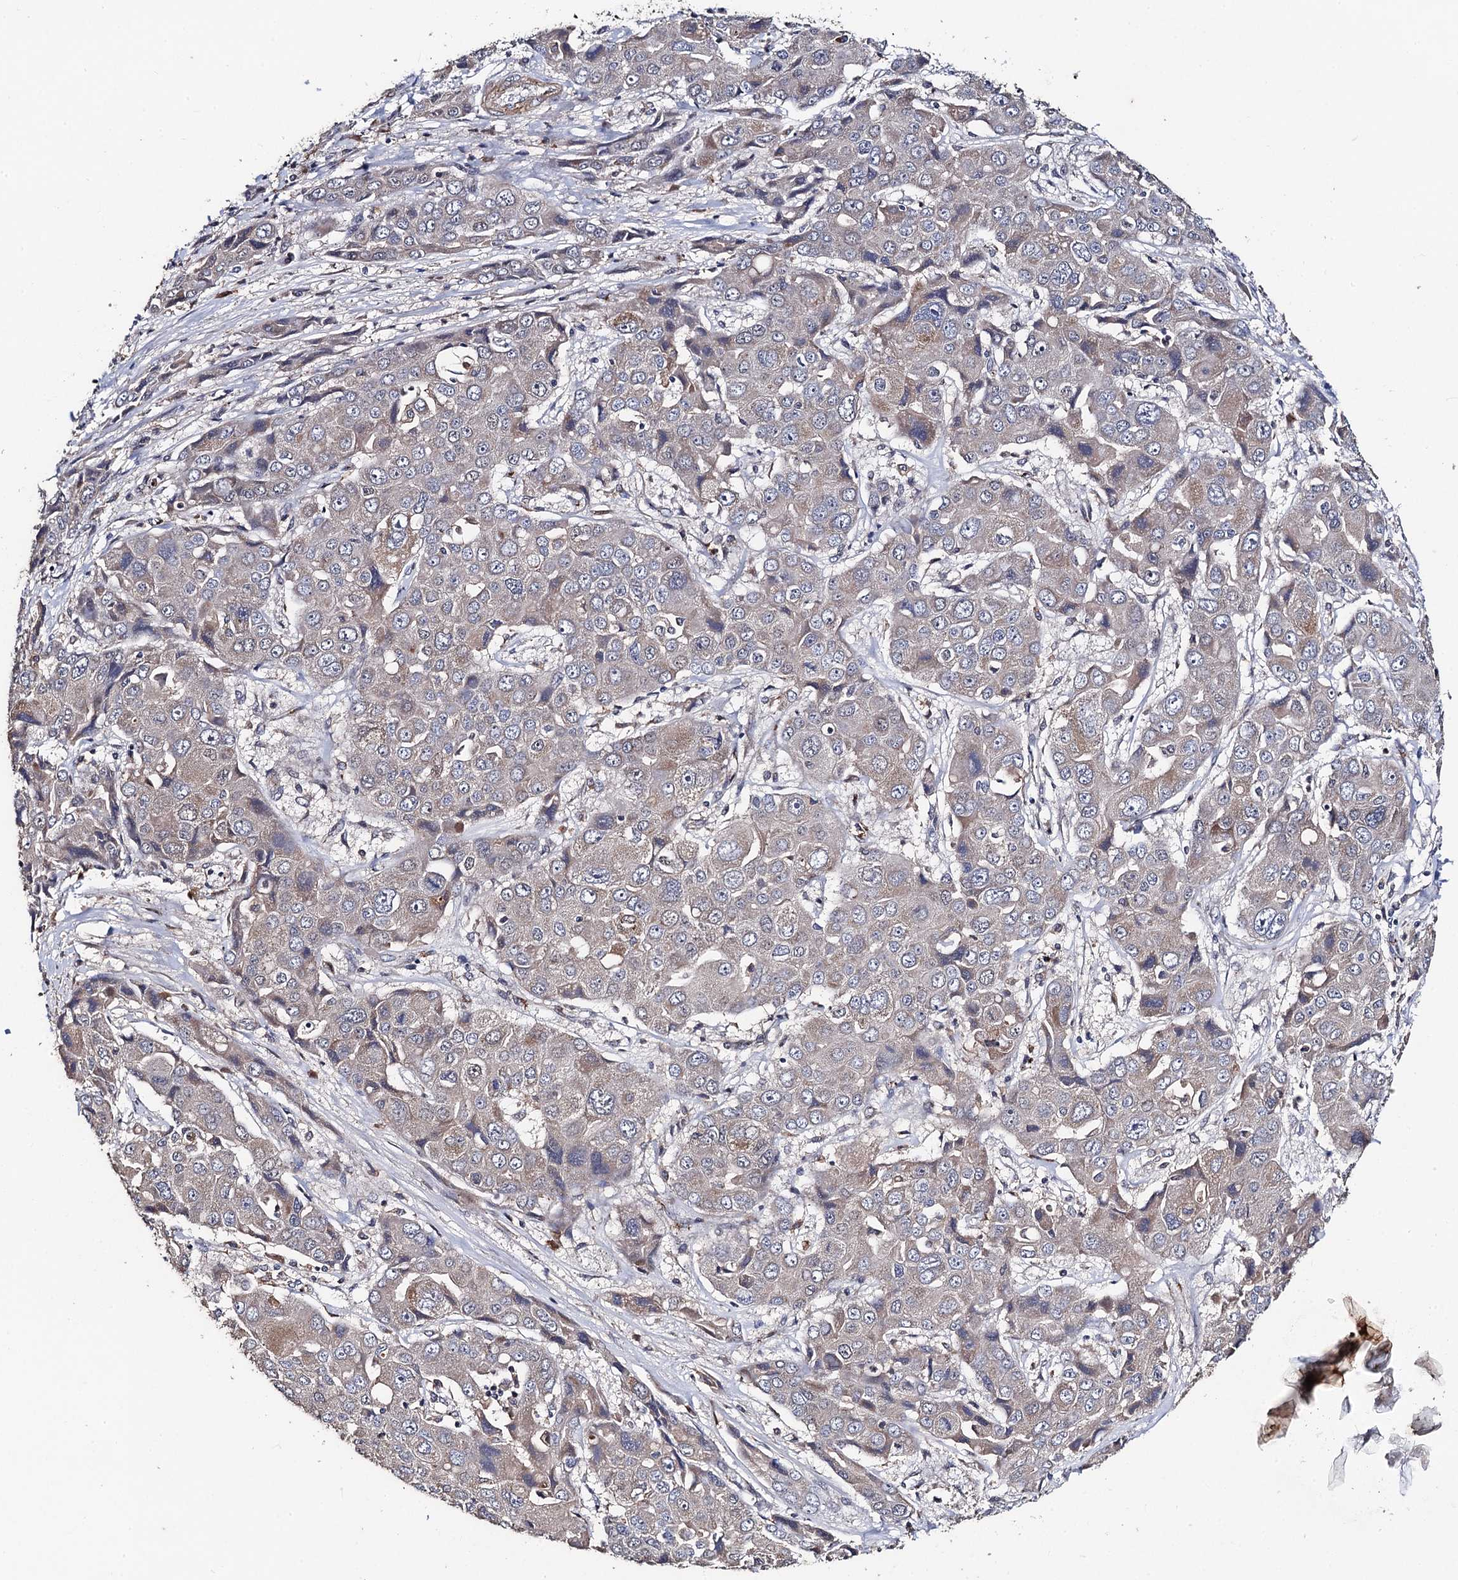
{"staining": {"intensity": "negative", "quantity": "none", "location": "none"}, "tissue": "liver cancer", "cell_type": "Tumor cells", "image_type": "cancer", "snomed": [{"axis": "morphology", "description": "Cholangiocarcinoma"}, {"axis": "topography", "description": "Liver"}], "caption": "This image is of liver cancer (cholangiocarcinoma) stained with immunohistochemistry to label a protein in brown with the nuclei are counter-stained blue. There is no staining in tumor cells.", "gene": "PPTC7", "patient": {"sex": "male", "age": 67}}